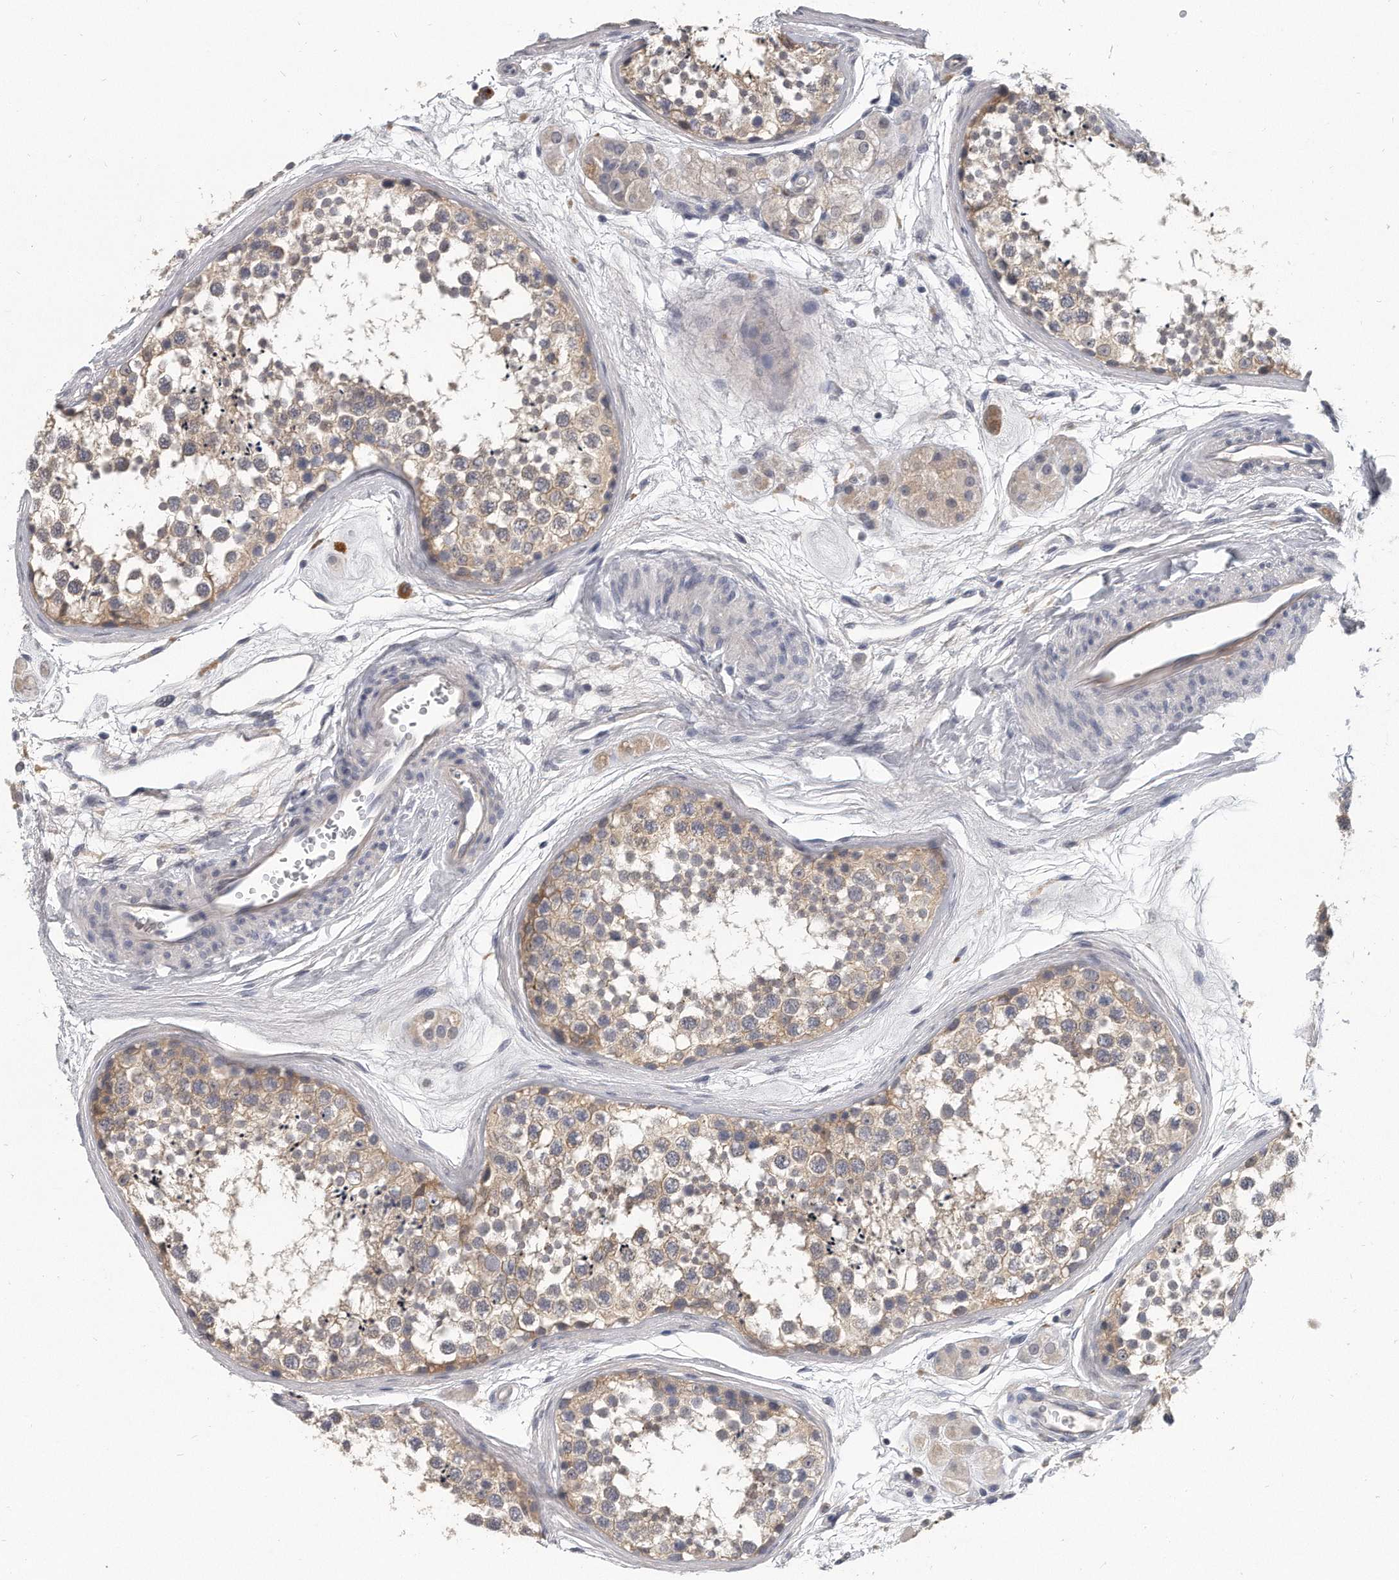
{"staining": {"intensity": "weak", "quantity": ">75%", "location": "cytoplasmic/membranous"}, "tissue": "testis", "cell_type": "Cells in seminiferous ducts", "image_type": "normal", "snomed": [{"axis": "morphology", "description": "Normal tissue, NOS"}, {"axis": "topography", "description": "Testis"}], "caption": "IHC micrograph of normal testis: human testis stained using immunohistochemistry shows low levels of weak protein expression localized specifically in the cytoplasmic/membranous of cells in seminiferous ducts, appearing as a cytoplasmic/membranous brown color.", "gene": "KLHL7", "patient": {"sex": "male", "age": 56}}